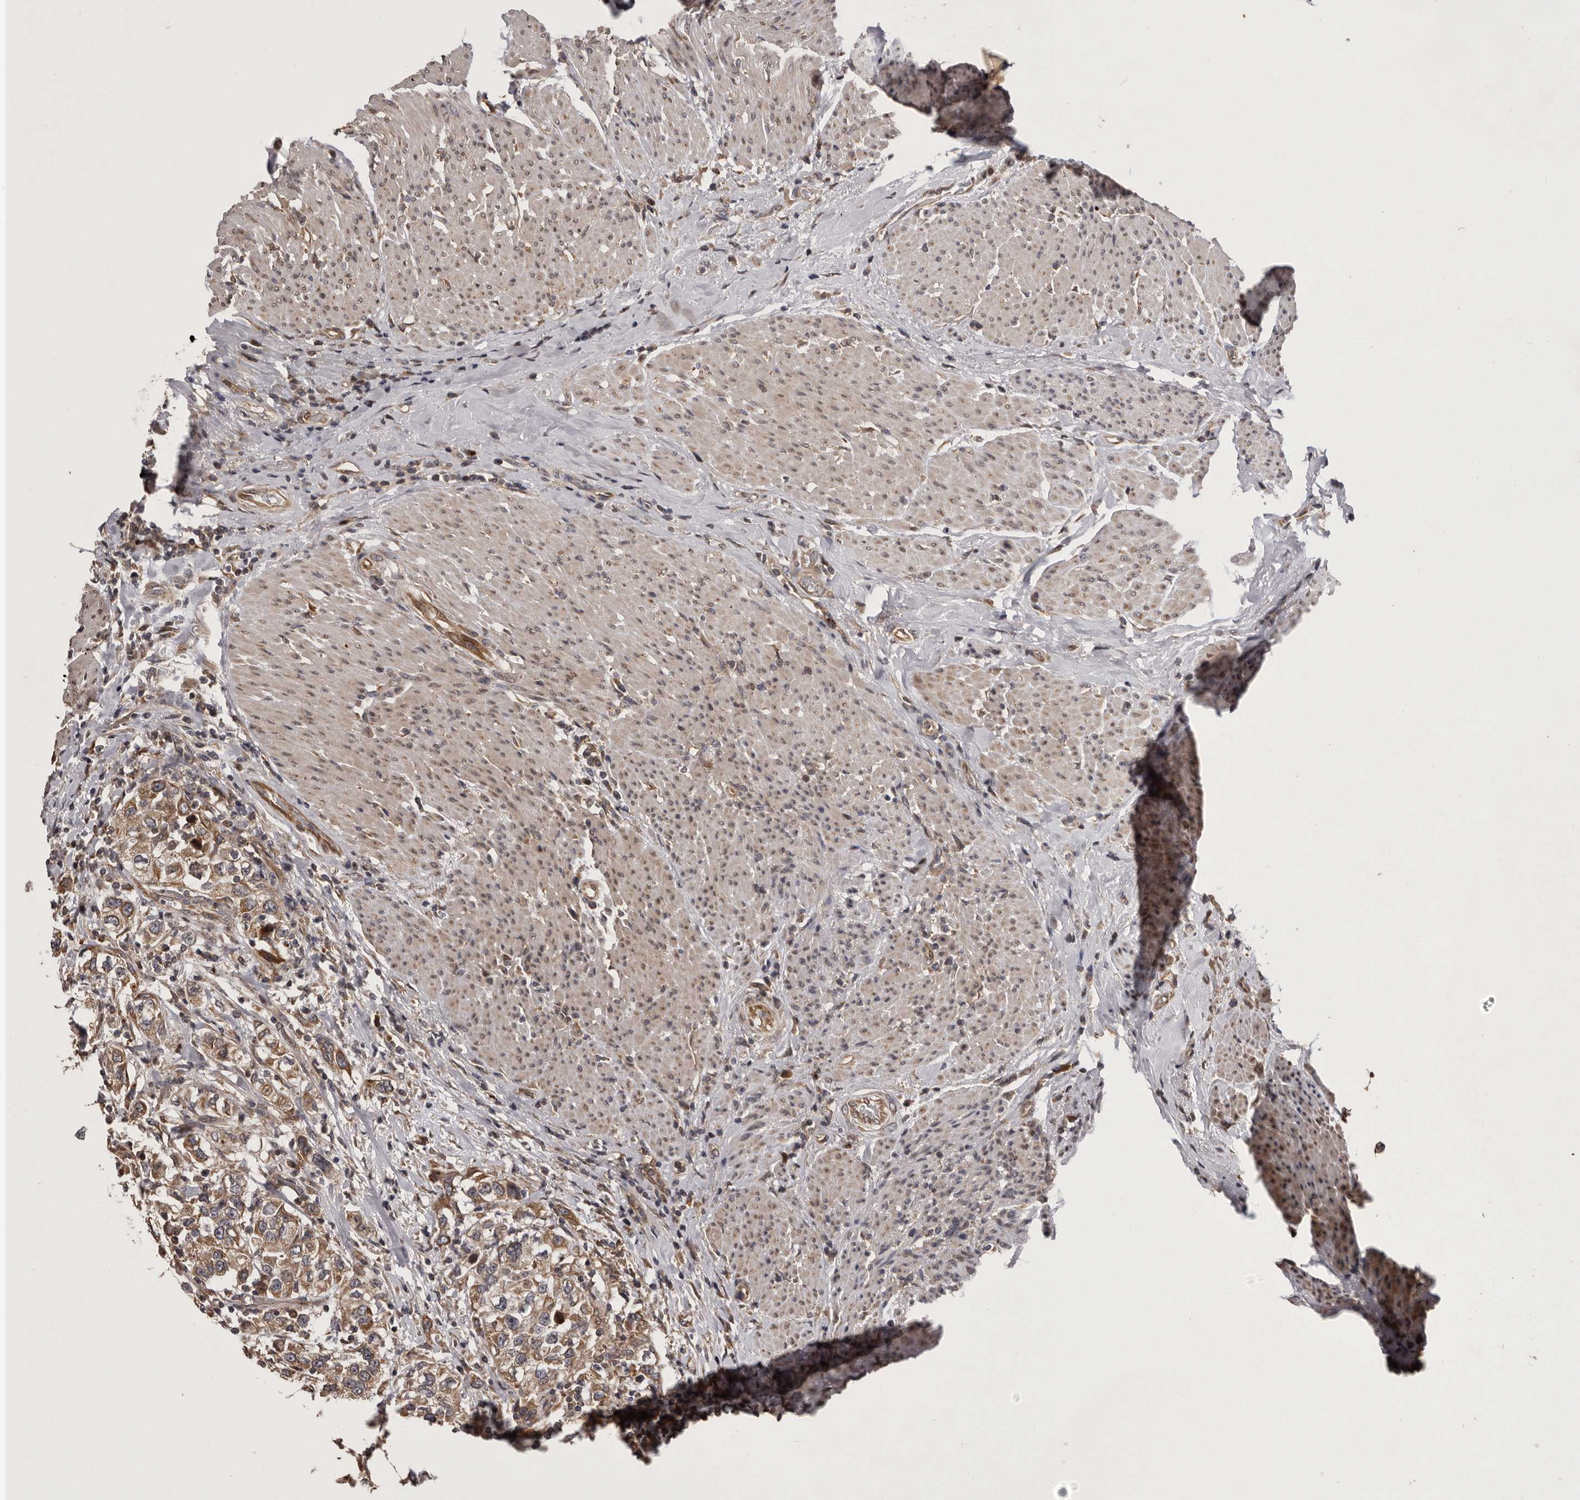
{"staining": {"intensity": "moderate", "quantity": ">75%", "location": "cytoplasmic/membranous"}, "tissue": "urothelial cancer", "cell_type": "Tumor cells", "image_type": "cancer", "snomed": [{"axis": "morphology", "description": "Urothelial carcinoma, High grade"}, {"axis": "topography", "description": "Urinary bladder"}], "caption": "Immunohistochemical staining of human urothelial cancer reveals medium levels of moderate cytoplasmic/membranous protein positivity in approximately >75% of tumor cells. The staining was performed using DAB, with brown indicating positive protein expression. Nuclei are stained blue with hematoxylin.", "gene": "GADD45B", "patient": {"sex": "female", "age": 80}}